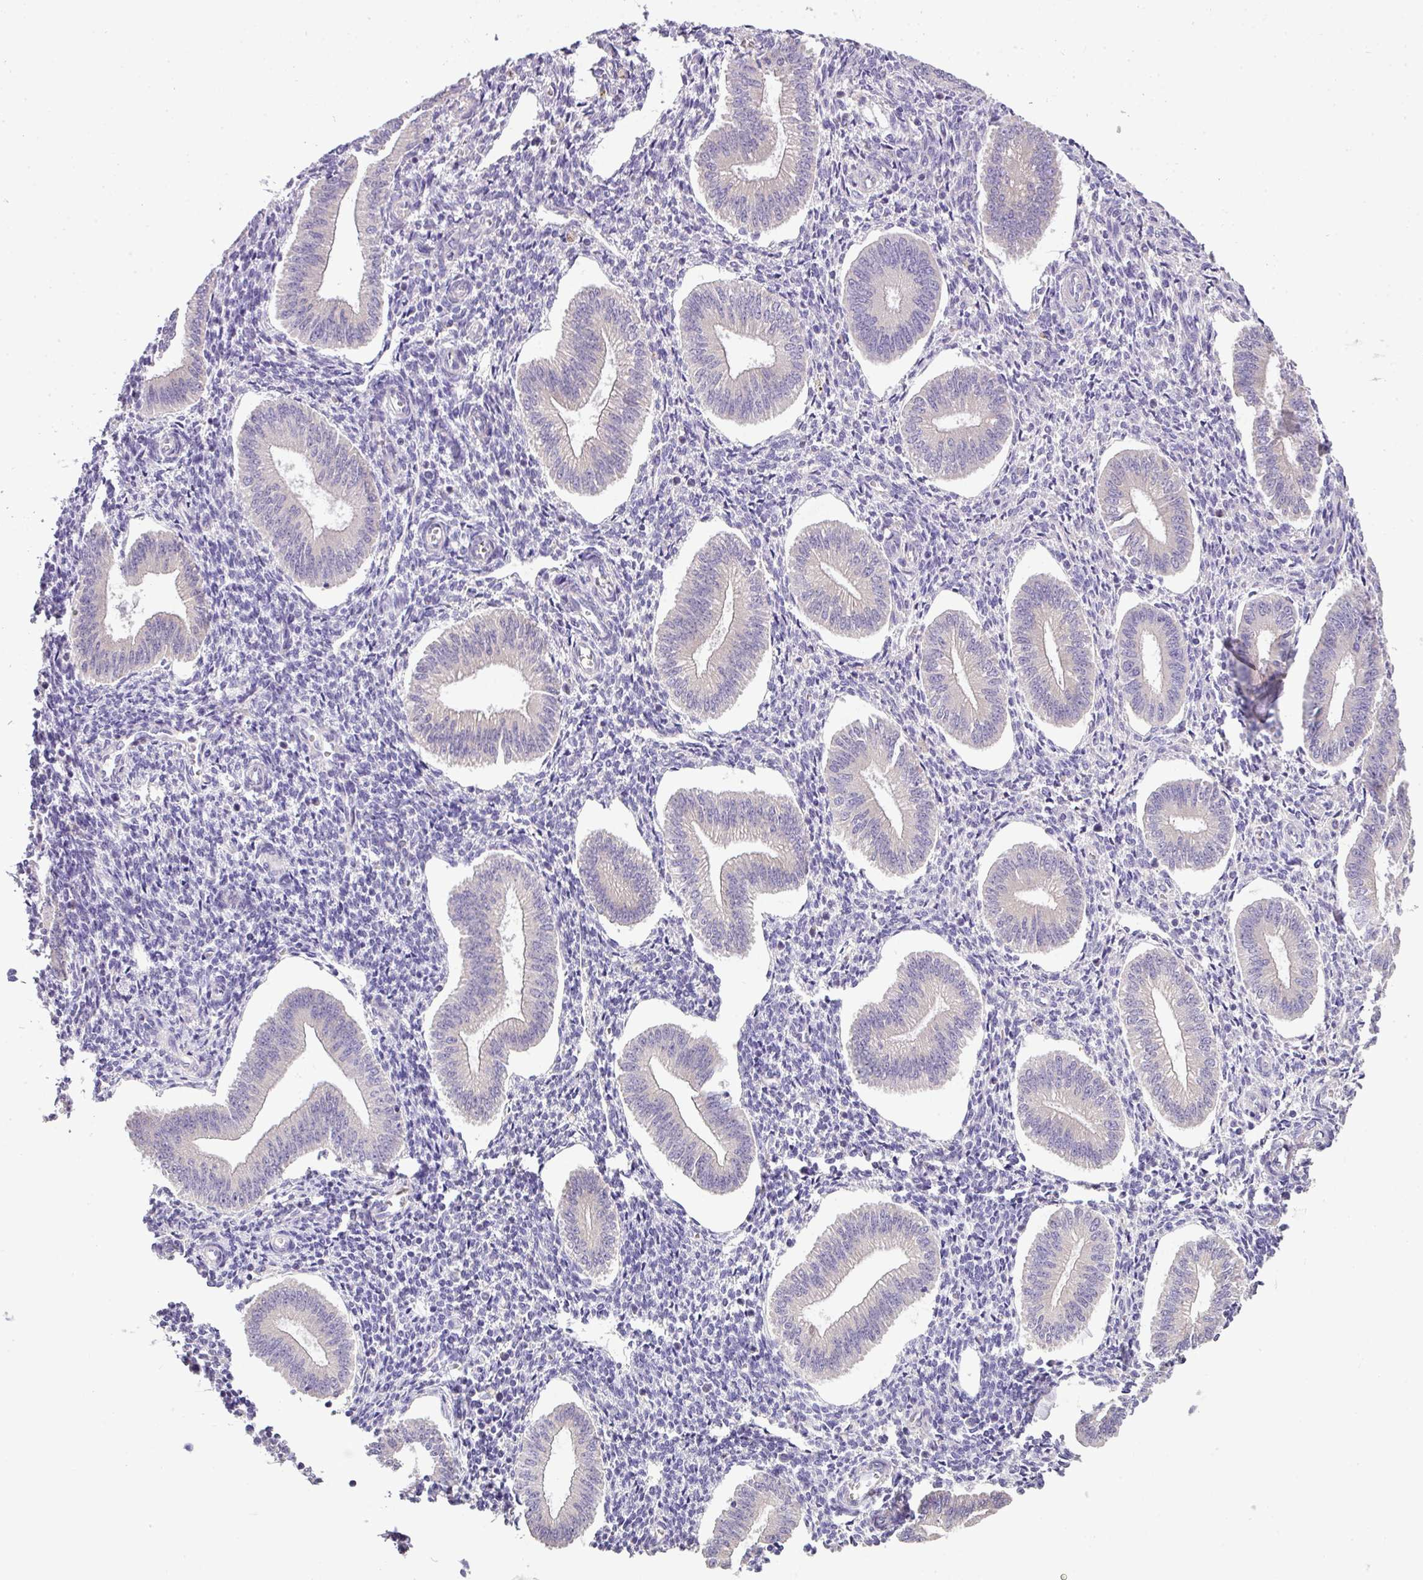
{"staining": {"intensity": "negative", "quantity": "none", "location": "none"}, "tissue": "endometrium", "cell_type": "Cells in endometrial stroma", "image_type": "normal", "snomed": [{"axis": "morphology", "description": "Normal tissue, NOS"}, {"axis": "topography", "description": "Endometrium"}], "caption": "Photomicrograph shows no significant protein expression in cells in endometrial stroma of unremarkable endometrium. (DAB immunohistochemistry (IHC), high magnification).", "gene": "PIK3R5", "patient": {"sex": "female", "age": 34}}